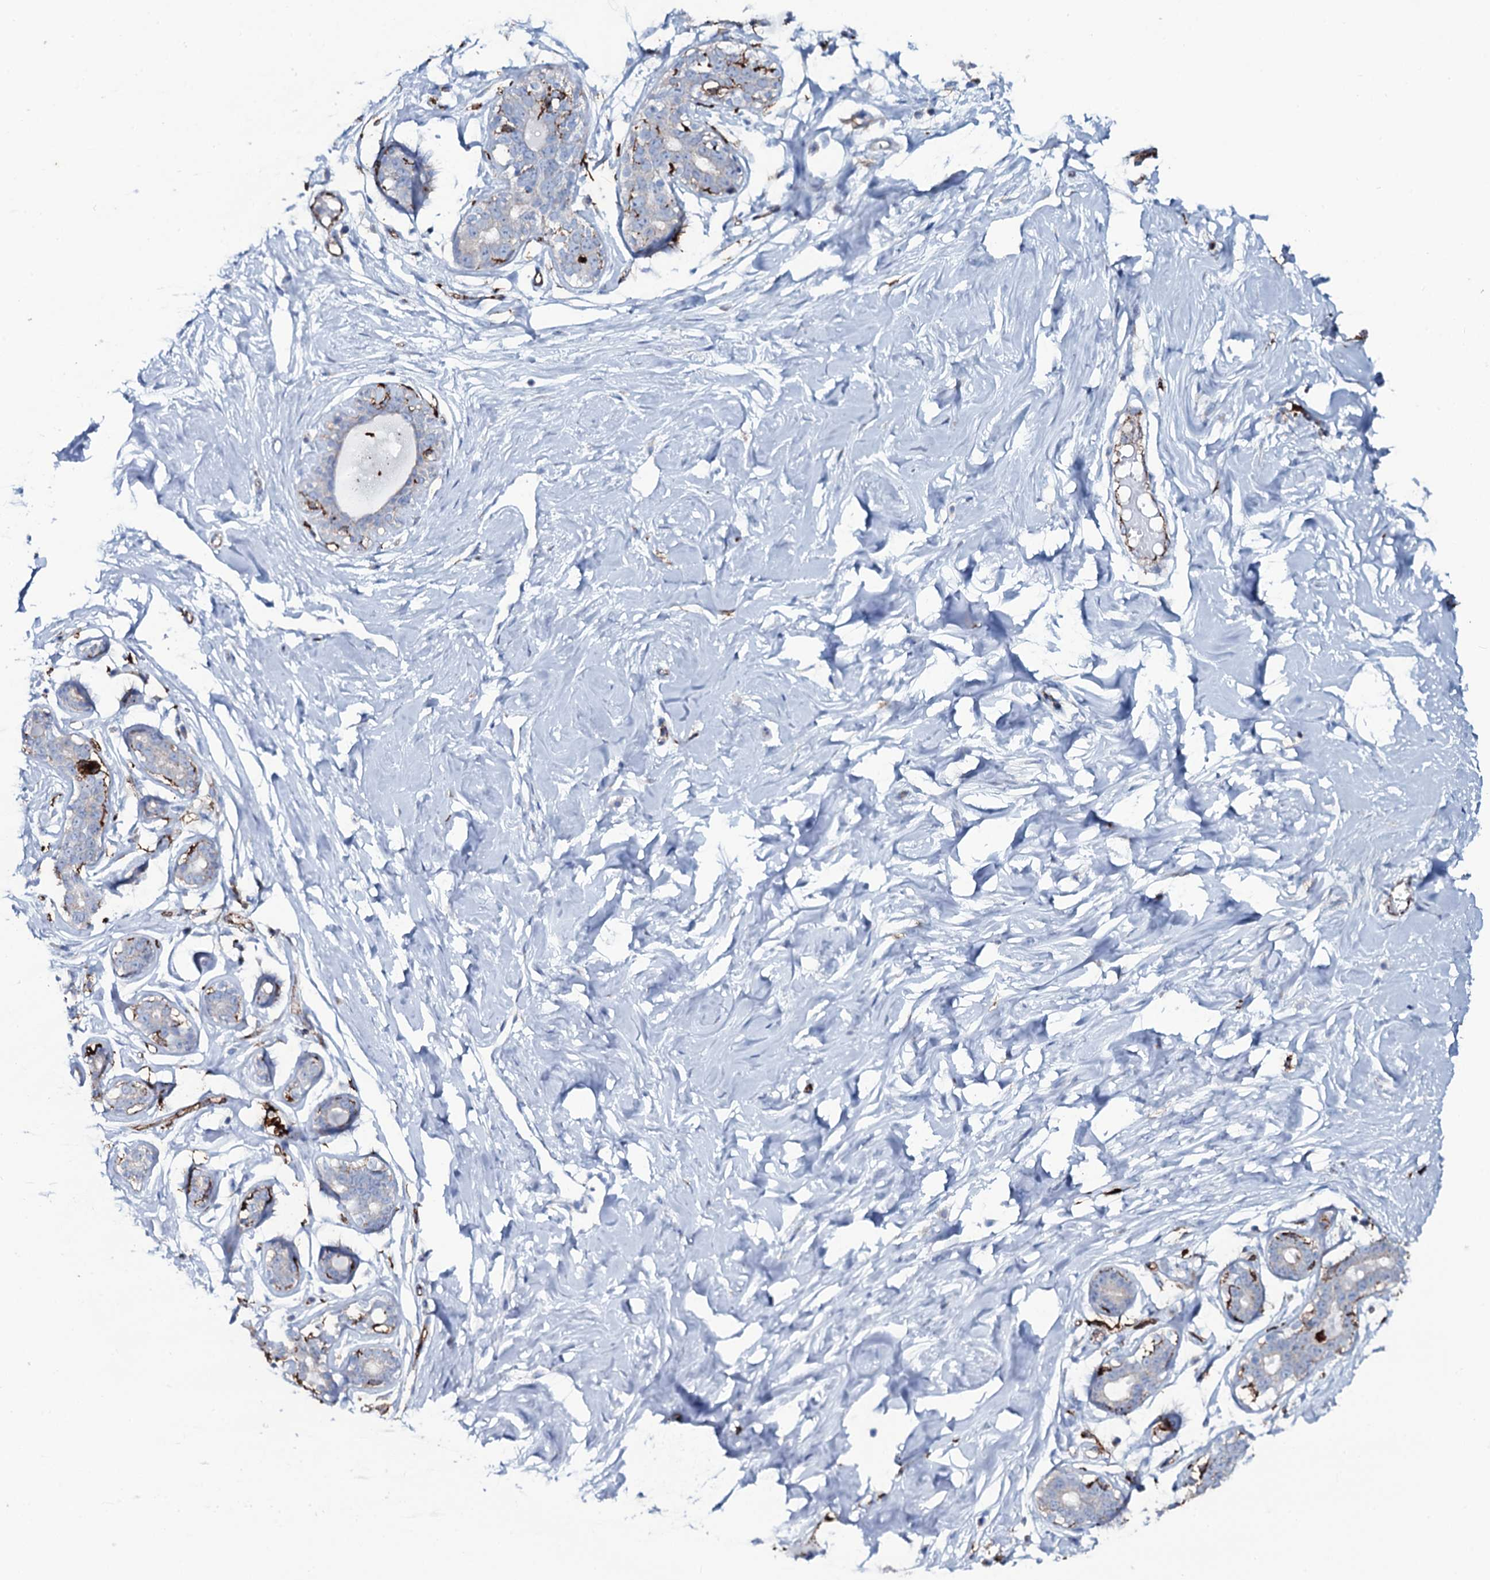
{"staining": {"intensity": "negative", "quantity": "none", "location": "none"}, "tissue": "breast", "cell_type": "Adipocytes", "image_type": "normal", "snomed": [{"axis": "morphology", "description": "Normal tissue, NOS"}, {"axis": "morphology", "description": "Adenoma, NOS"}, {"axis": "topography", "description": "Breast"}], "caption": "Unremarkable breast was stained to show a protein in brown. There is no significant expression in adipocytes. Nuclei are stained in blue.", "gene": "OSBPL2", "patient": {"sex": "female", "age": 23}}